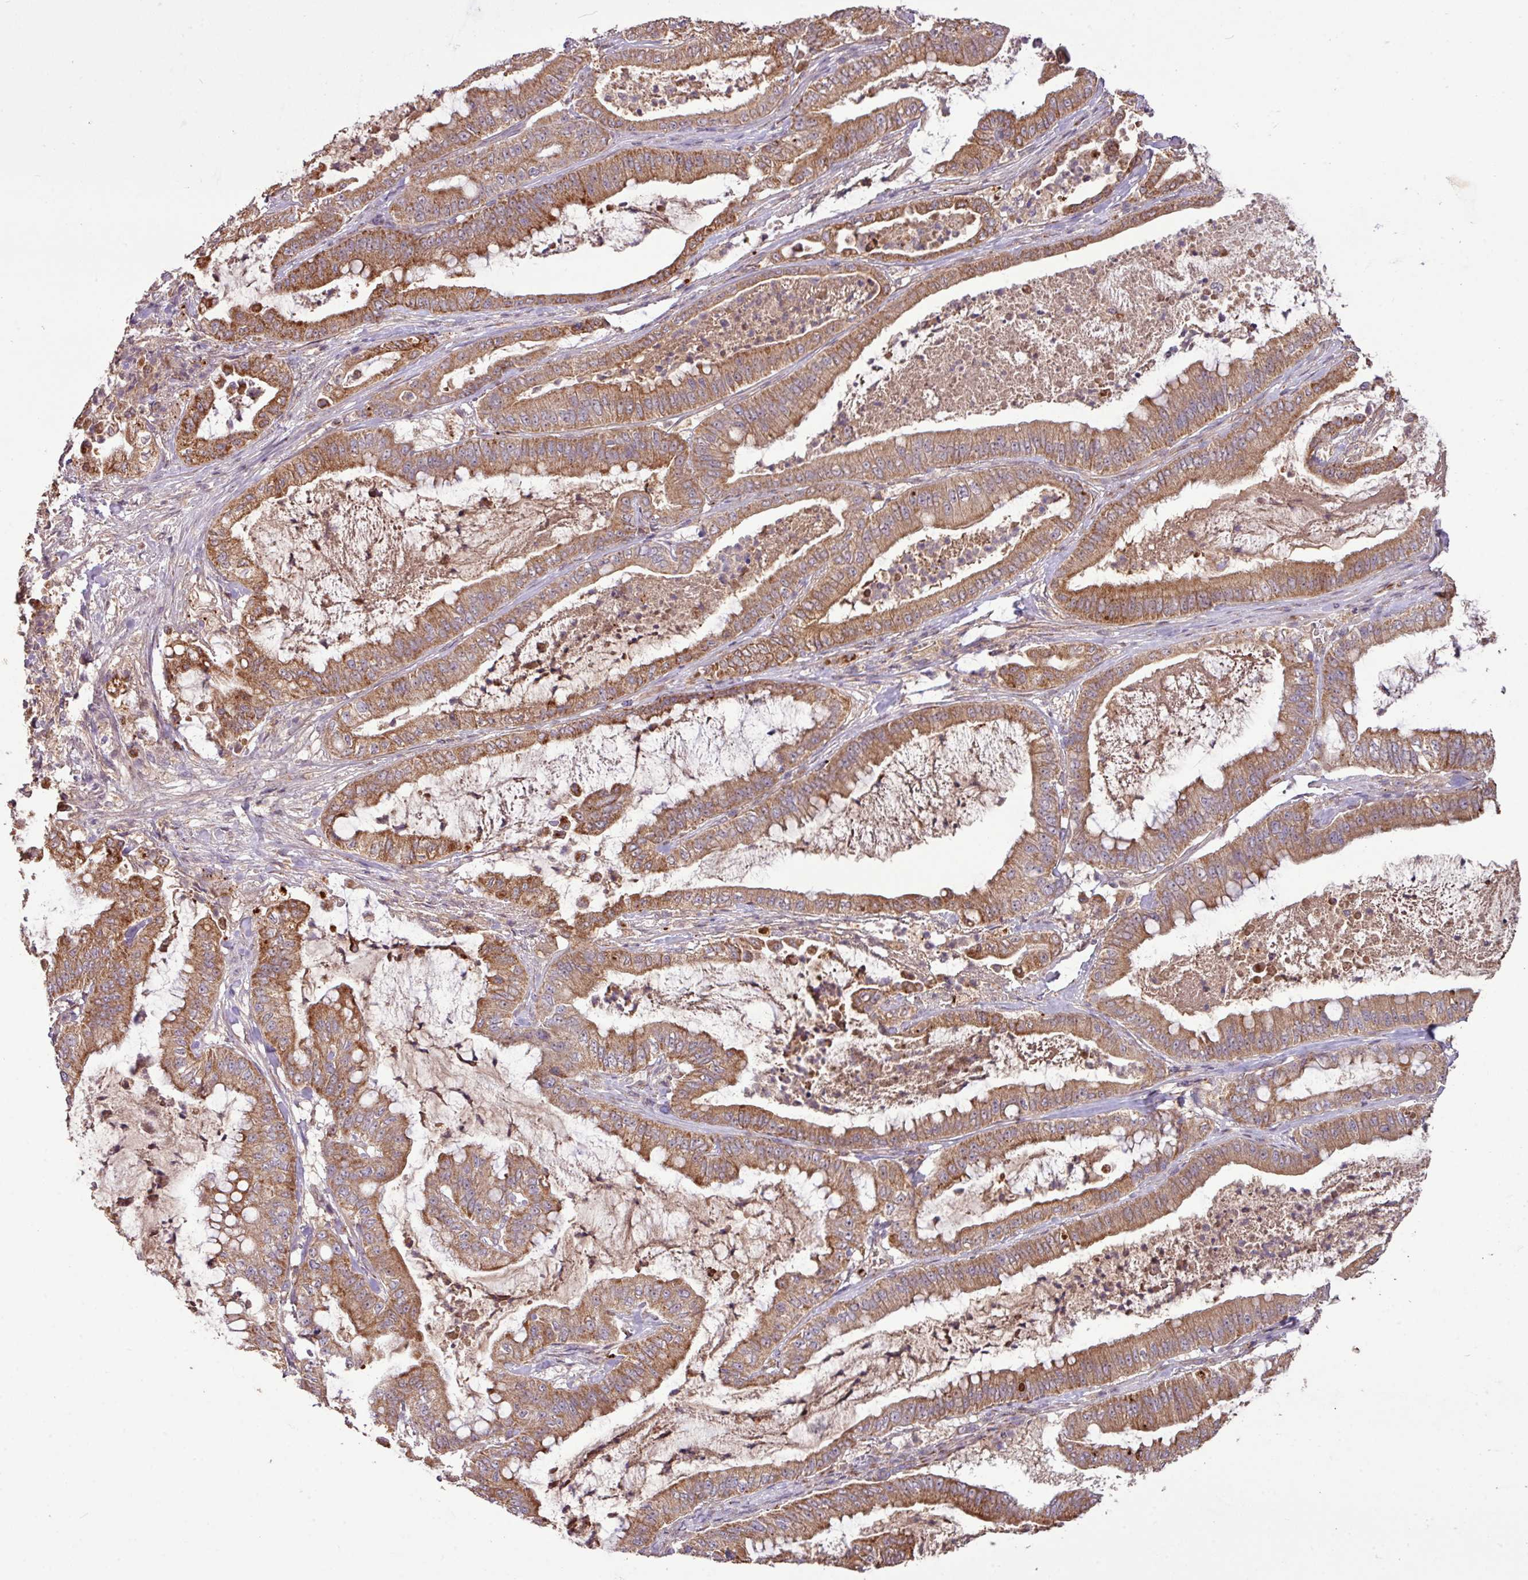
{"staining": {"intensity": "moderate", "quantity": ">75%", "location": "cytoplasmic/membranous"}, "tissue": "pancreatic cancer", "cell_type": "Tumor cells", "image_type": "cancer", "snomed": [{"axis": "morphology", "description": "Adenocarcinoma, NOS"}, {"axis": "topography", "description": "Pancreas"}], "caption": "Pancreatic cancer (adenocarcinoma) stained with immunohistochemistry (IHC) displays moderate cytoplasmic/membranous staining in approximately >75% of tumor cells. The staining was performed using DAB (3,3'-diaminobenzidine) to visualize the protein expression in brown, while the nuclei were stained in blue with hematoxylin (Magnification: 20x).", "gene": "YPEL3", "patient": {"sex": "male", "age": 71}}